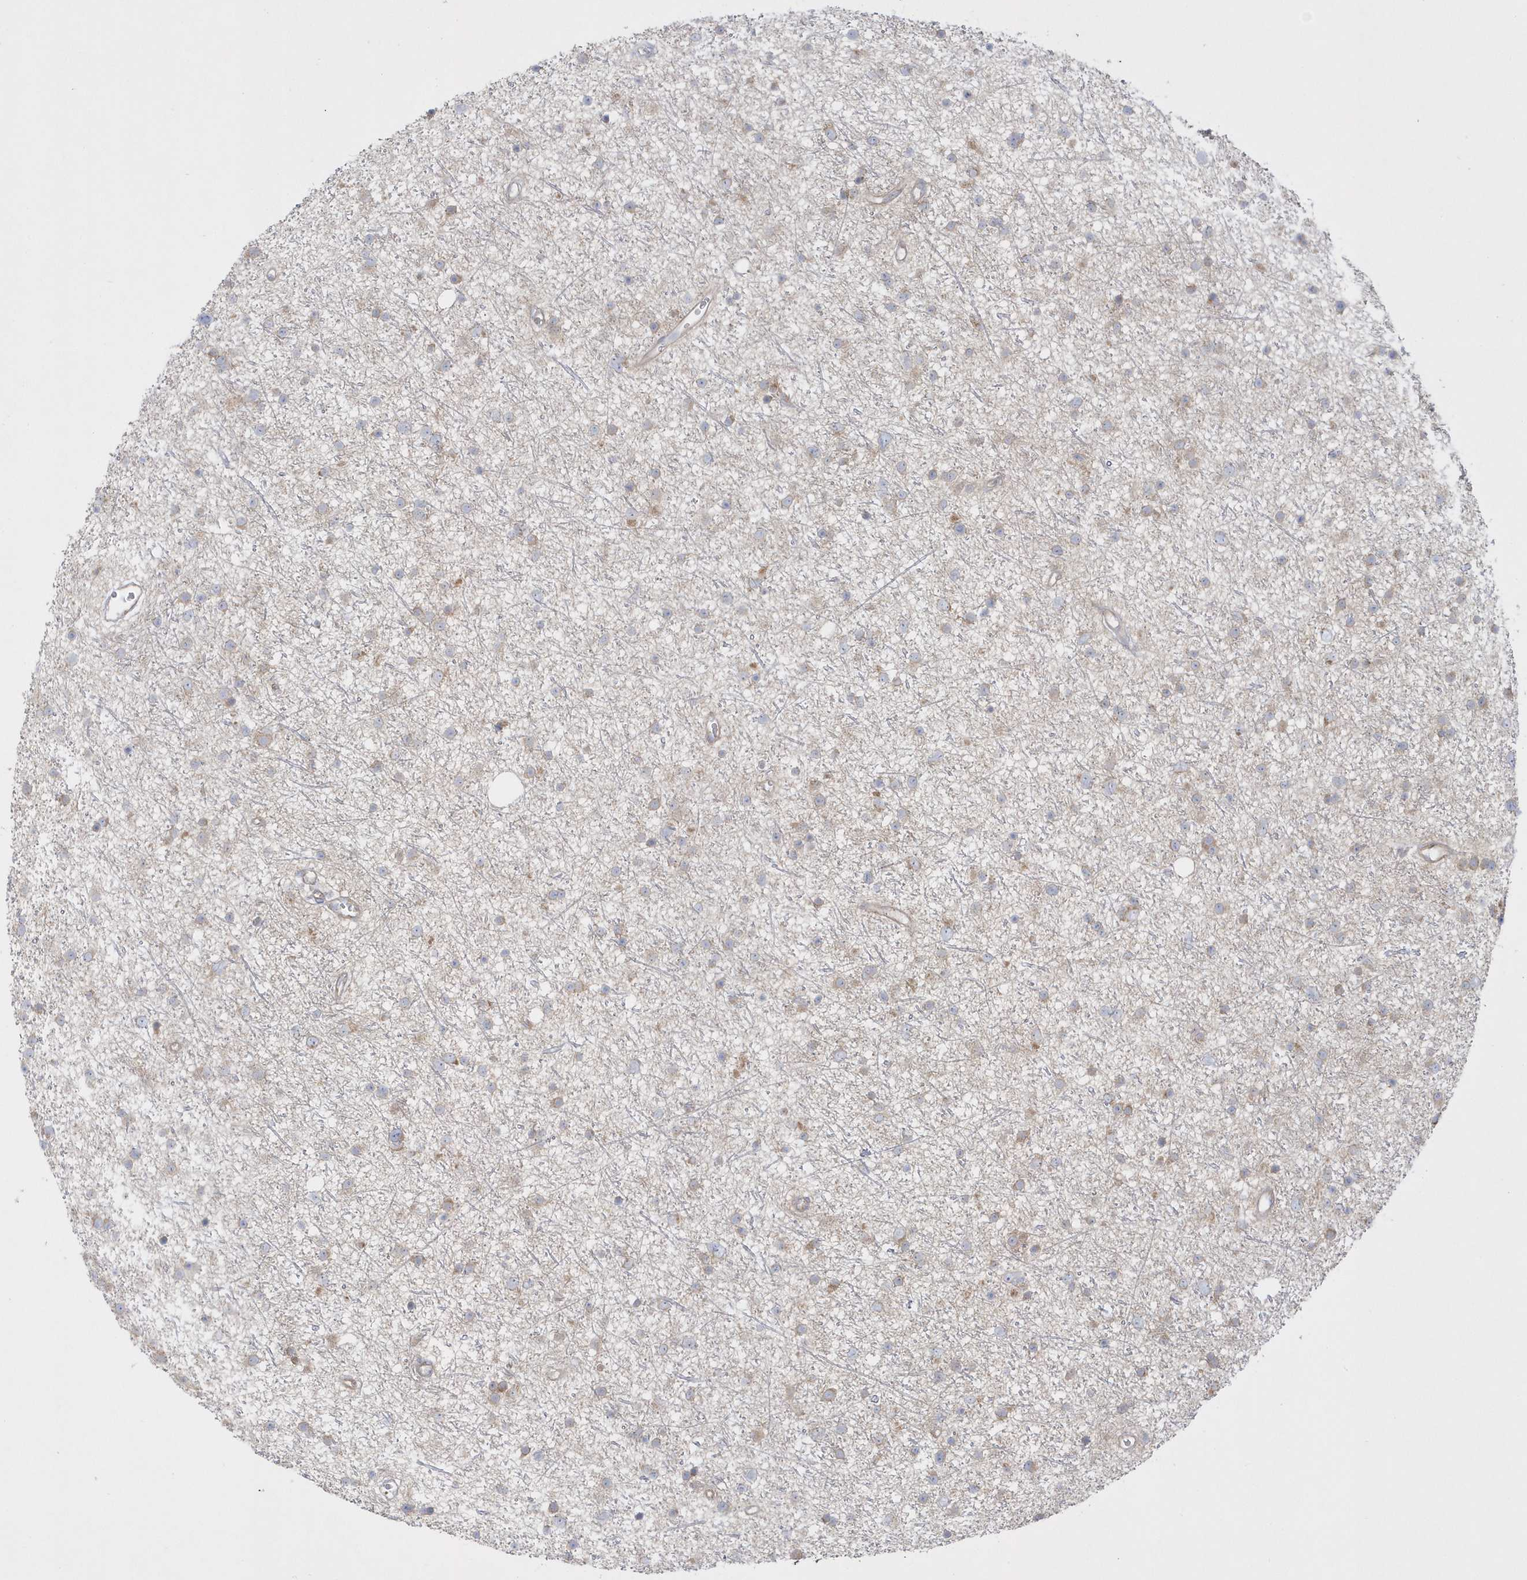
{"staining": {"intensity": "weak", "quantity": "<25%", "location": "cytoplasmic/membranous"}, "tissue": "glioma", "cell_type": "Tumor cells", "image_type": "cancer", "snomed": [{"axis": "morphology", "description": "Glioma, malignant, Low grade"}, {"axis": "topography", "description": "Cerebral cortex"}], "caption": "A high-resolution photomicrograph shows immunohistochemistry staining of malignant glioma (low-grade), which exhibits no significant expression in tumor cells.", "gene": "DNAJC18", "patient": {"sex": "female", "age": 39}}